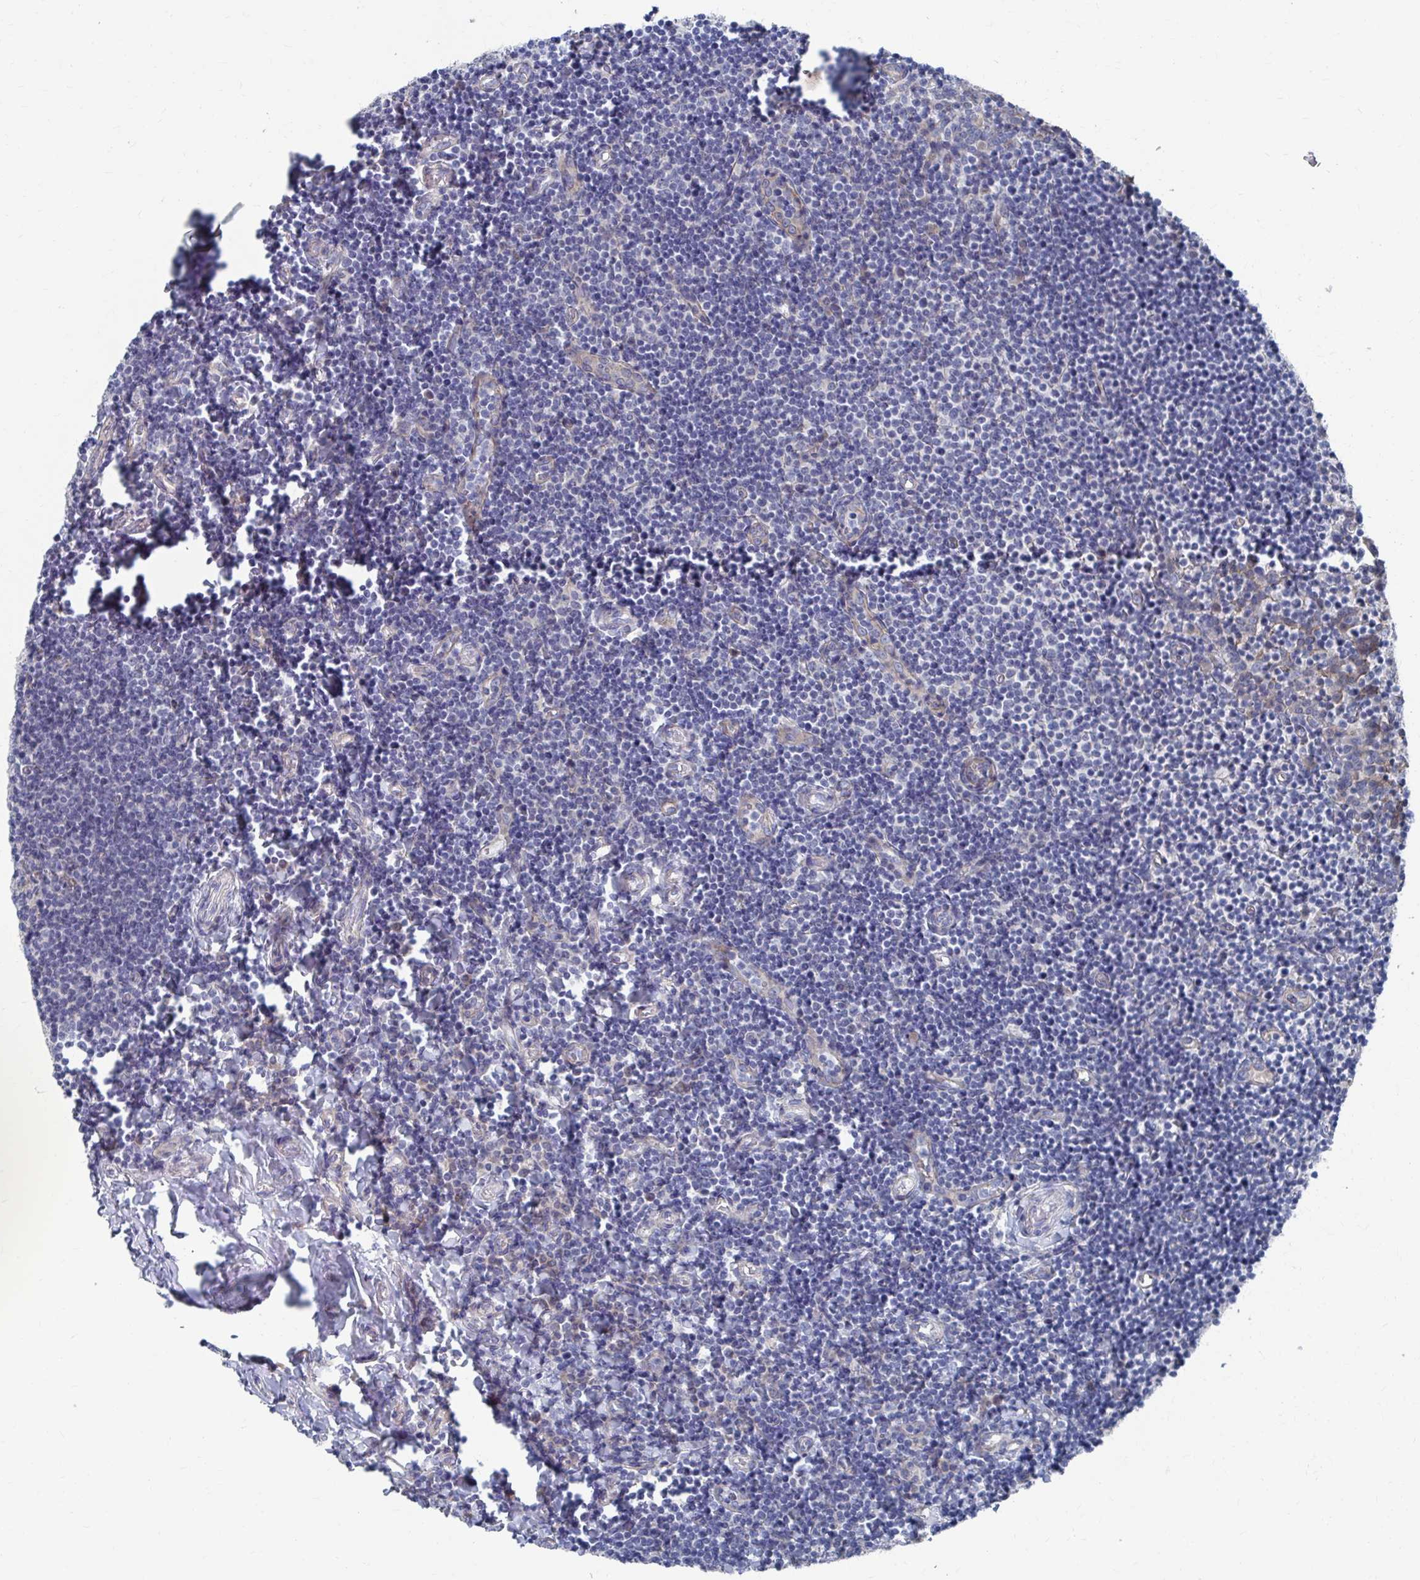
{"staining": {"intensity": "negative", "quantity": "none", "location": "none"}, "tissue": "tonsil", "cell_type": "Germinal center cells", "image_type": "normal", "snomed": [{"axis": "morphology", "description": "Normal tissue, NOS"}, {"axis": "topography", "description": "Tonsil"}], "caption": "Immunohistochemistry of benign tonsil reveals no positivity in germinal center cells. The staining is performed using DAB brown chromogen with nuclei counter-stained in using hematoxylin.", "gene": "PLEKHG7", "patient": {"sex": "female", "age": 10}}